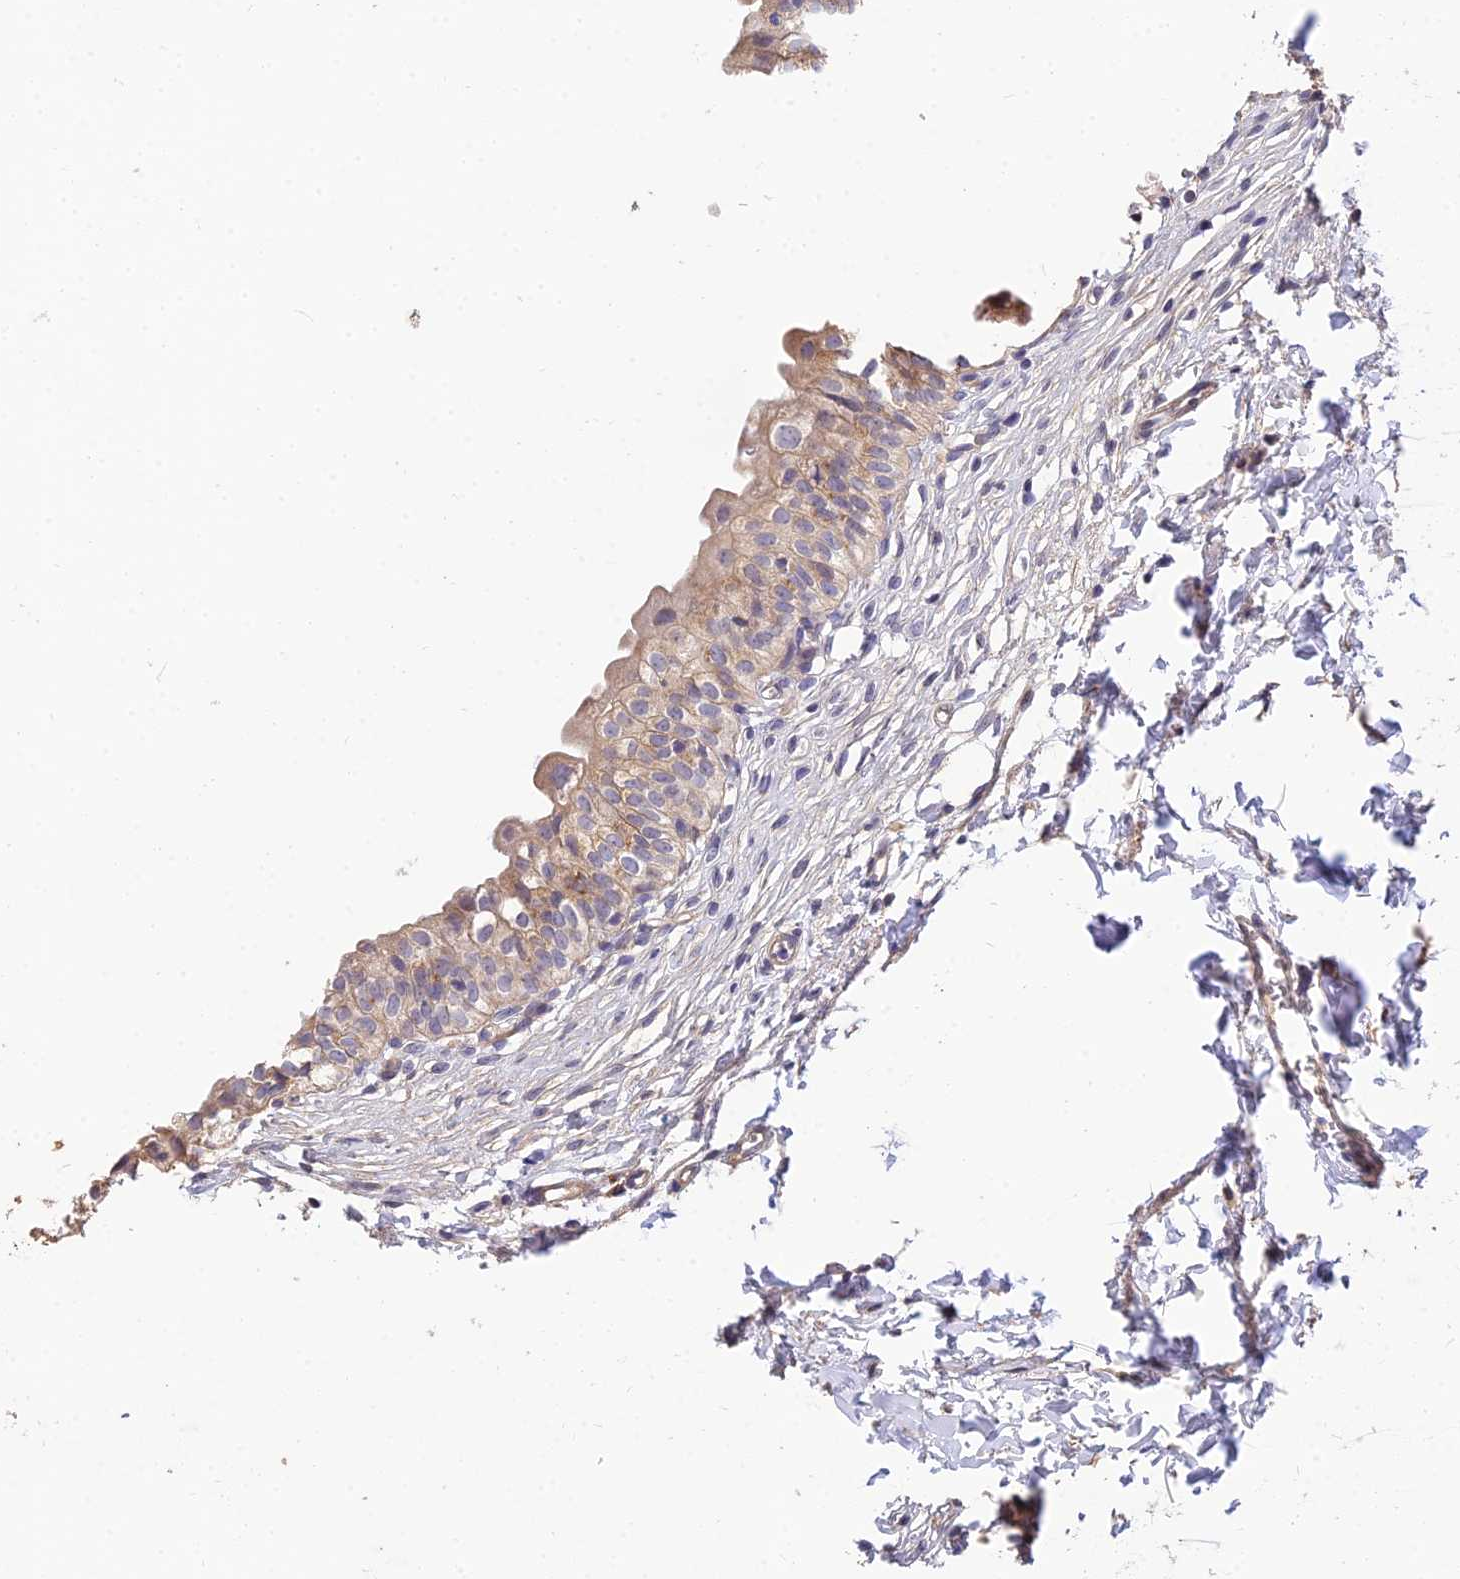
{"staining": {"intensity": "moderate", "quantity": "25%-75%", "location": "cytoplasmic/membranous"}, "tissue": "urinary bladder", "cell_type": "Urothelial cells", "image_type": "normal", "snomed": [{"axis": "morphology", "description": "Normal tissue, NOS"}, {"axis": "topography", "description": "Urinary bladder"}], "caption": "Urinary bladder stained with DAB immunohistochemistry exhibits medium levels of moderate cytoplasmic/membranous expression in approximately 25%-75% of urothelial cells.", "gene": "ARL8A", "patient": {"sex": "male", "age": 55}}